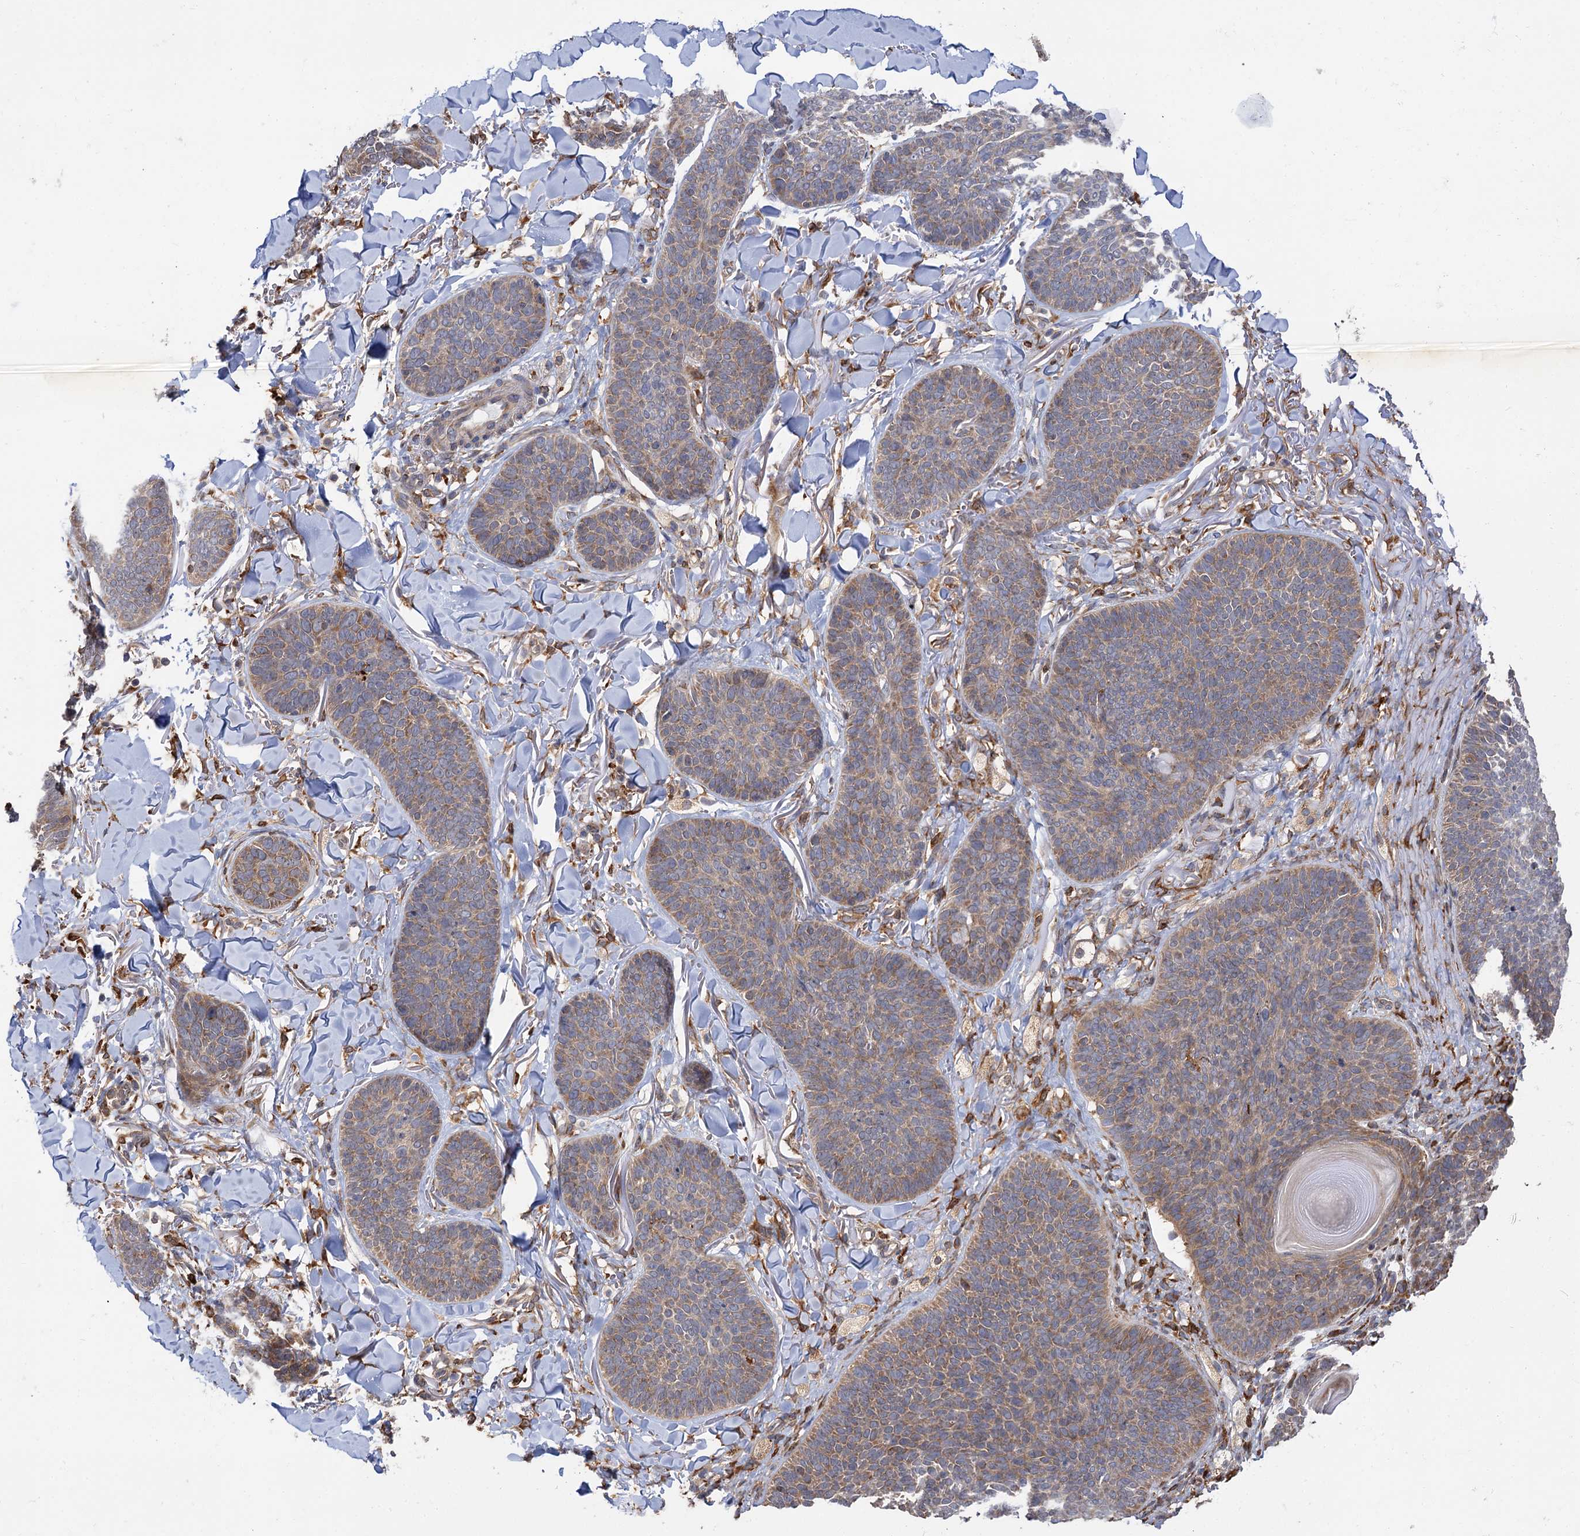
{"staining": {"intensity": "moderate", "quantity": ">75%", "location": "cytoplasmic/membranous"}, "tissue": "skin cancer", "cell_type": "Tumor cells", "image_type": "cancer", "snomed": [{"axis": "morphology", "description": "Basal cell carcinoma"}, {"axis": "topography", "description": "Skin"}], "caption": "IHC micrograph of human skin basal cell carcinoma stained for a protein (brown), which reveals medium levels of moderate cytoplasmic/membranous positivity in about >75% of tumor cells.", "gene": "PPIP5K2", "patient": {"sex": "male", "age": 85}}